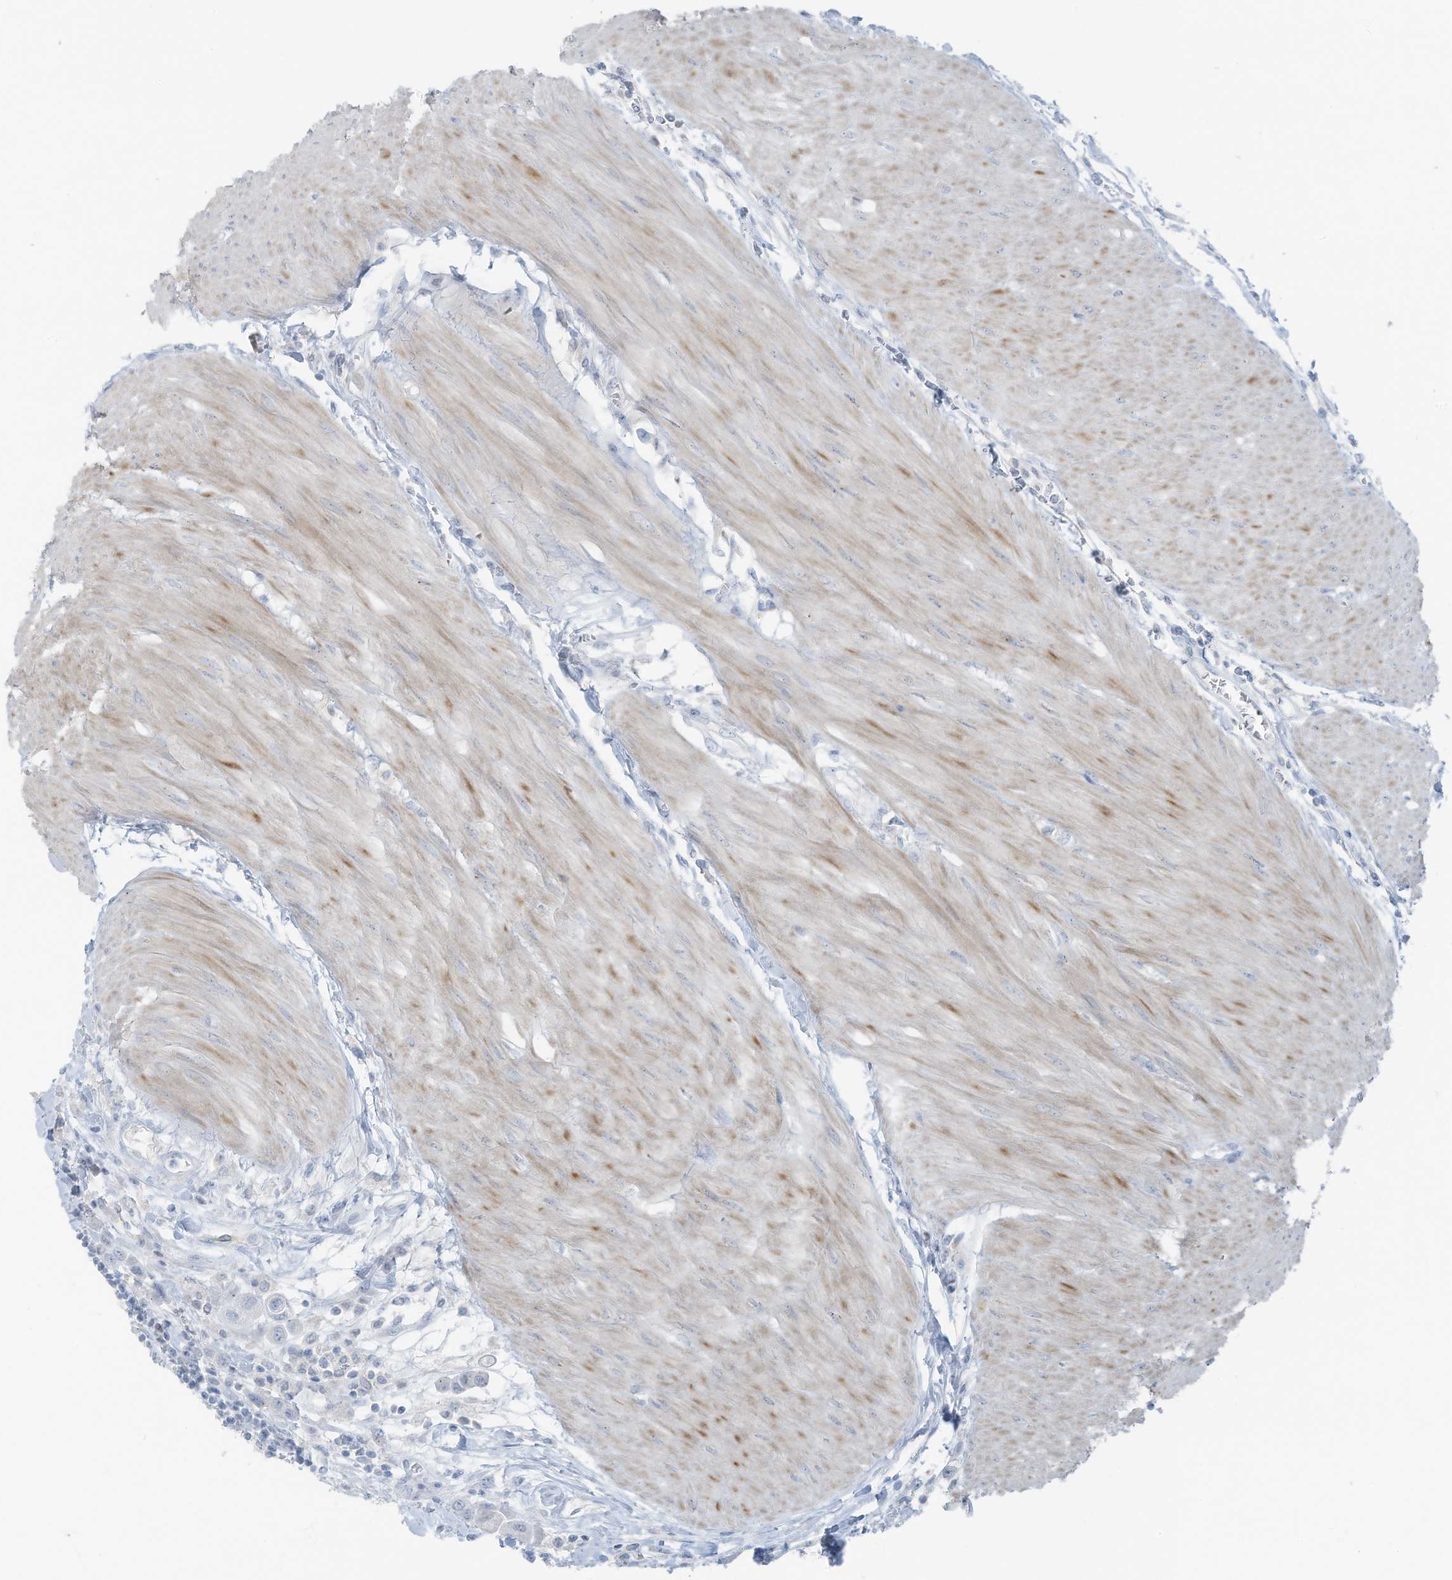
{"staining": {"intensity": "negative", "quantity": "none", "location": "none"}, "tissue": "urothelial cancer", "cell_type": "Tumor cells", "image_type": "cancer", "snomed": [{"axis": "morphology", "description": "Urothelial carcinoma, High grade"}, {"axis": "topography", "description": "Urinary bladder"}], "caption": "DAB (3,3'-diaminobenzidine) immunohistochemical staining of human urothelial cancer shows no significant expression in tumor cells.", "gene": "SLC25A43", "patient": {"sex": "male", "age": 50}}